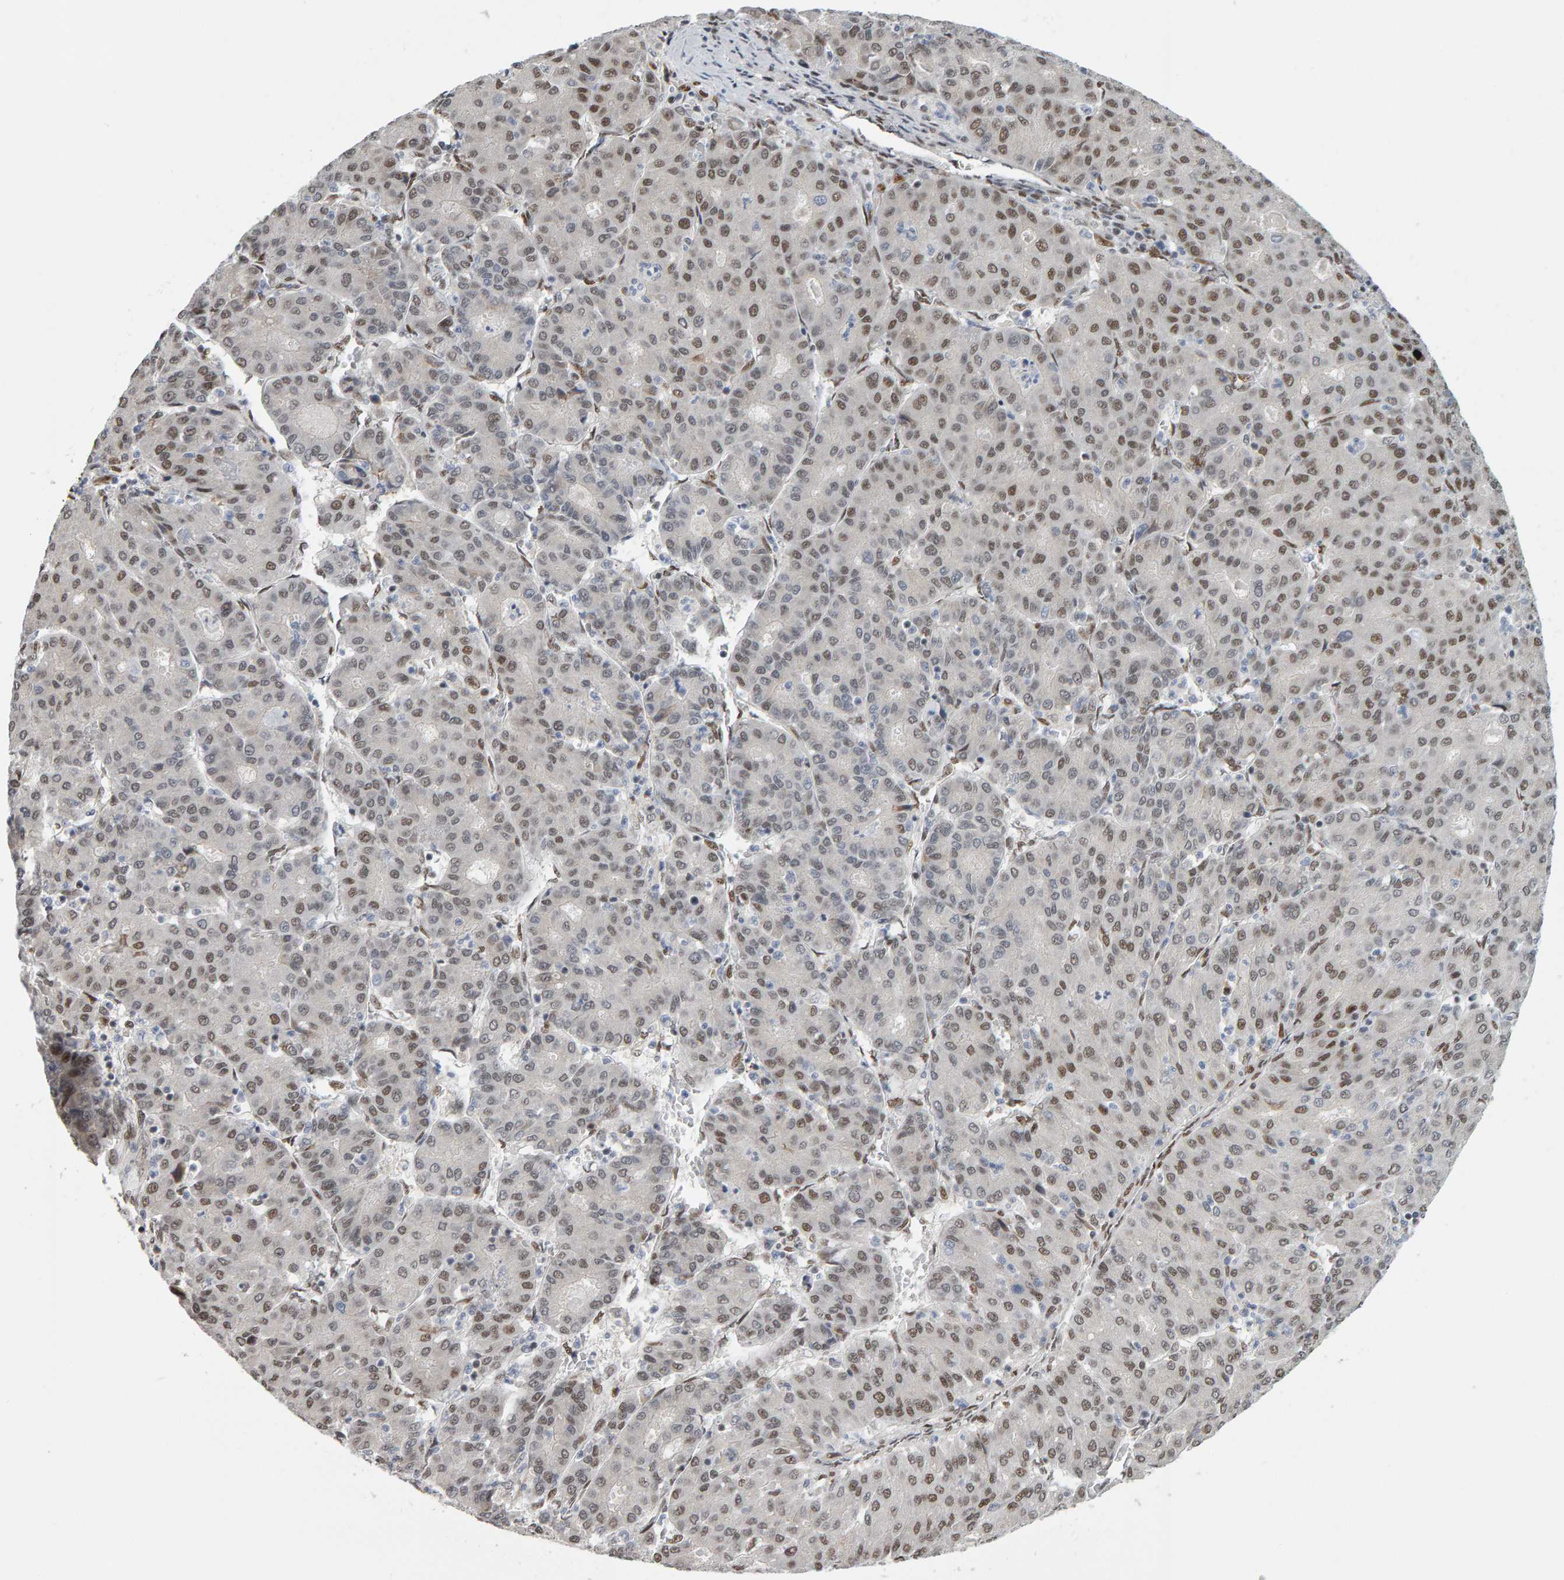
{"staining": {"intensity": "moderate", "quantity": ">75%", "location": "nuclear"}, "tissue": "liver cancer", "cell_type": "Tumor cells", "image_type": "cancer", "snomed": [{"axis": "morphology", "description": "Carcinoma, Hepatocellular, NOS"}, {"axis": "topography", "description": "Liver"}], "caption": "Protein staining by immunohistochemistry (IHC) reveals moderate nuclear staining in about >75% of tumor cells in liver hepatocellular carcinoma. Nuclei are stained in blue.", "gene": "ATF7IP", "patient": {"sex": "male", "age": 65}}